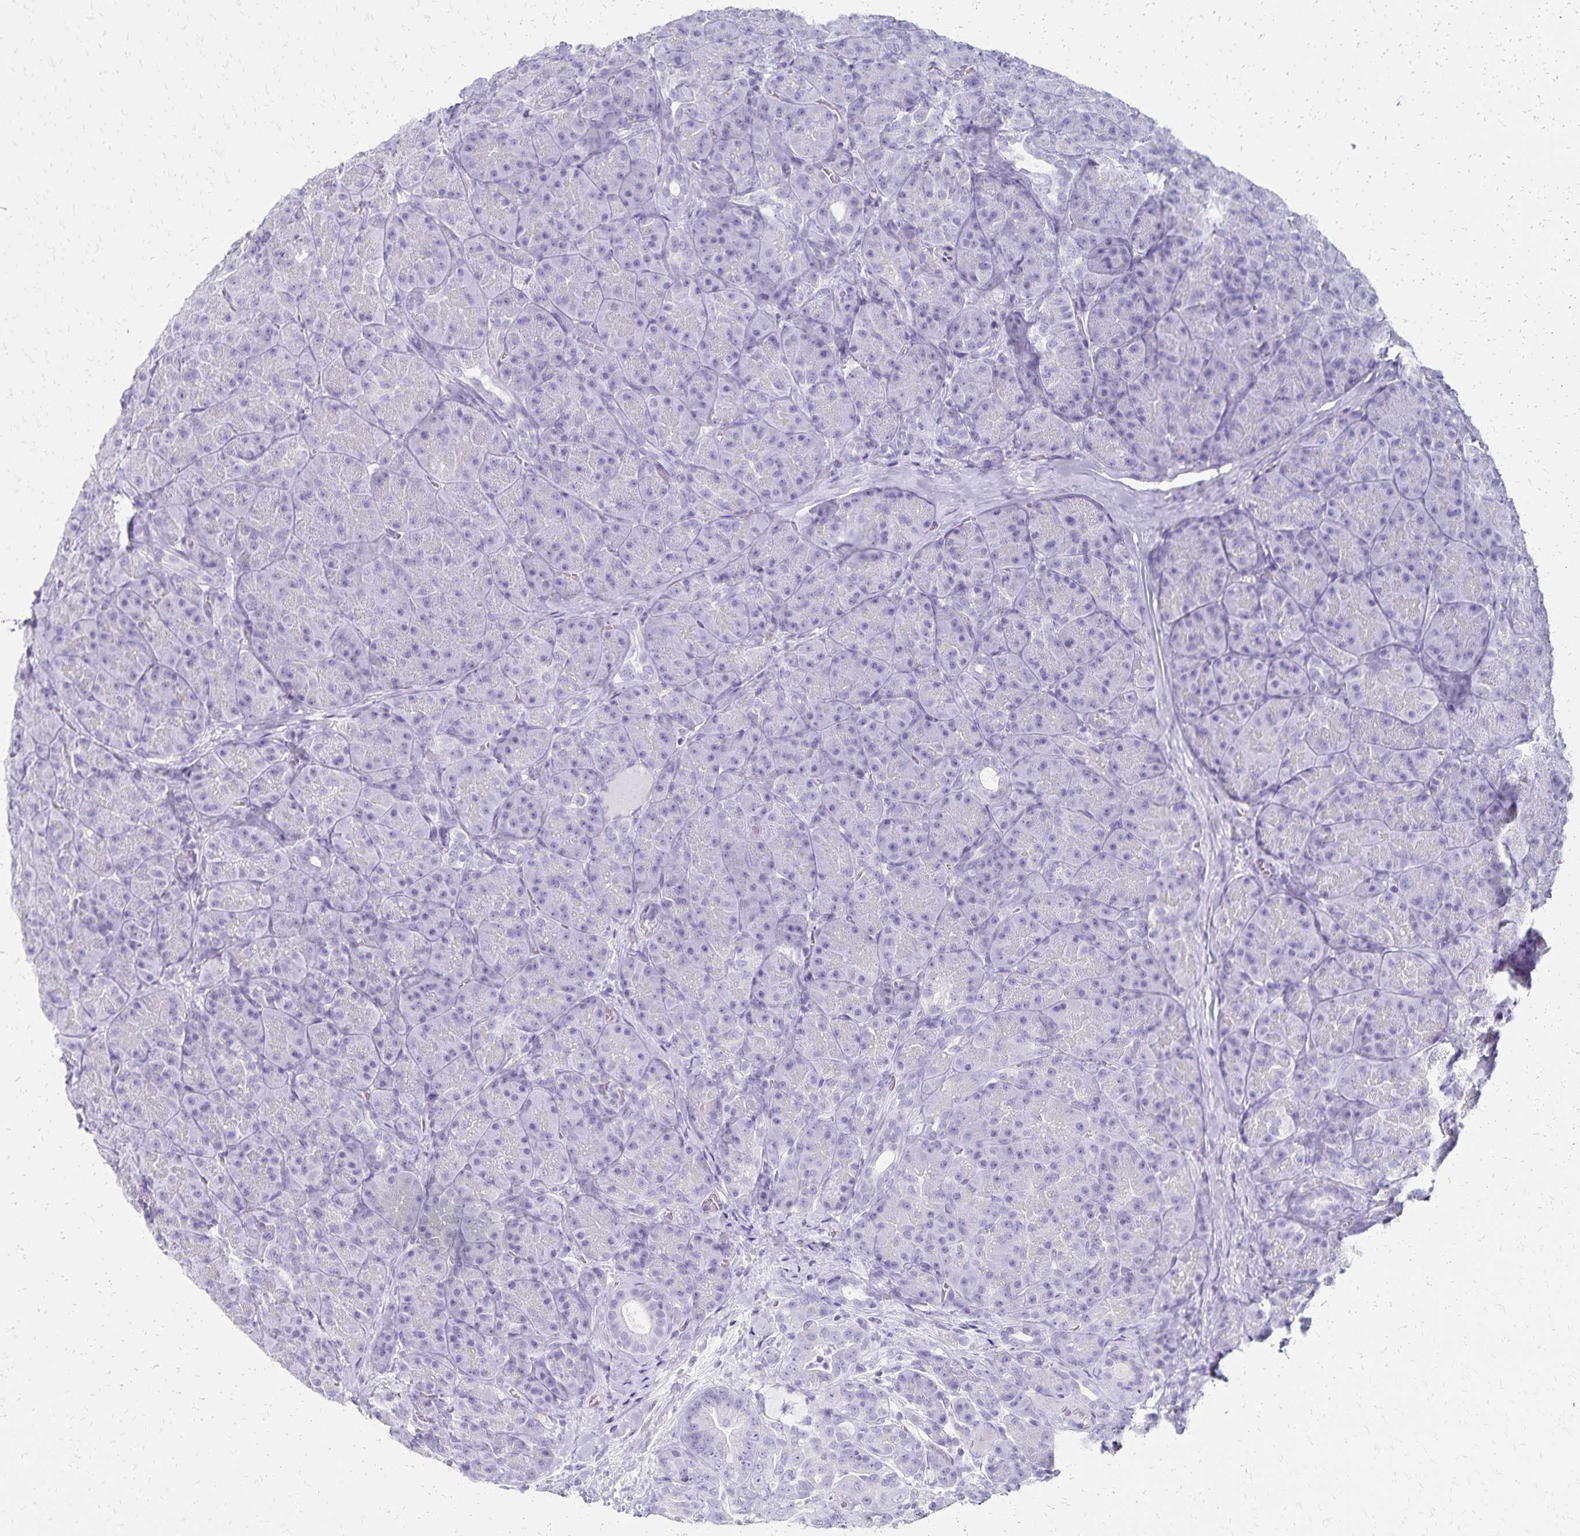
{"staining": {"intensity": "negative", "quantity": "none", "location": "none"}, "tissue": "pancreas", "cell_type": "Exocrine glandular cells", "image_type": "normal", "snomed": [{"axis": "morphology", "description": "Normal tissue, NOS"}, {"axis": "topography", "description": "Pancreas"}], "caption": "Pancreas was stained to show a protein in brown. There is no significant positivity in exocrine glandular cells. Brightfield microscopy of immunohistochemistry stained with DAB (brown) and hematoxylin (blue), captured at high magnification.", "gene": "GIP", "patient": {"sex": "male", "age": 57}}